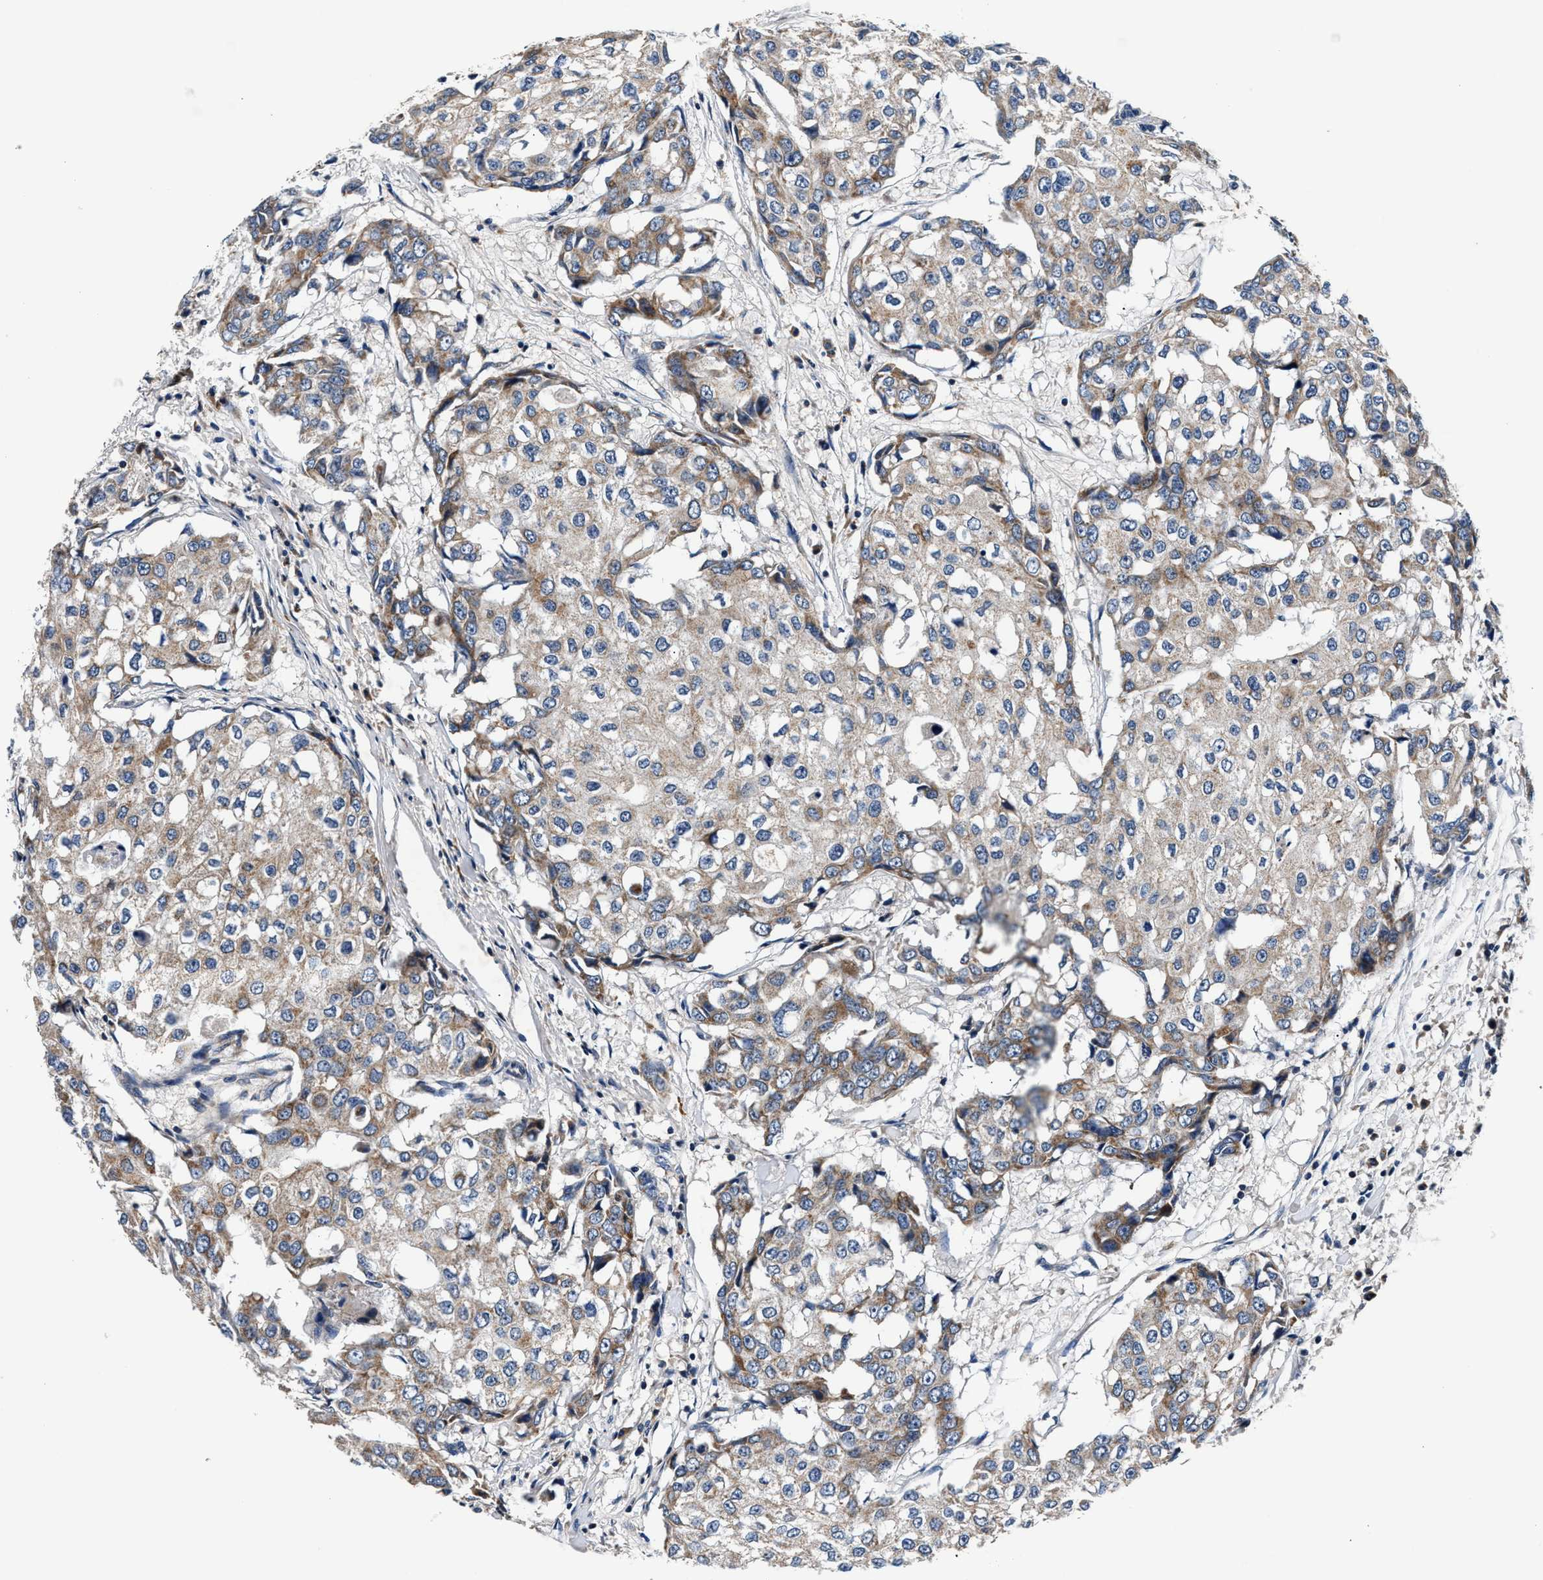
{"staining": {"intensity": "moderate", "quantity": ">75%", "location": "cytoplasmic/membranous"}, "tissue": "breast cancer", "cell_type": "Tumor cells", "image_type": "cancer", "snomed": [{"axis": "morphology", "description": "Duct carcinoma"}, {"axis": "topography", "description": "Breast"}], "caption": "The histopathology image demonstrates staining of breast infiltrating ductal carcinoma, revealing moderate cytoplasmic/membranous protein staining (brown color) within tumor cells.", "gene": "IMMT", "patient": {"sex": "female", "age": 27}}